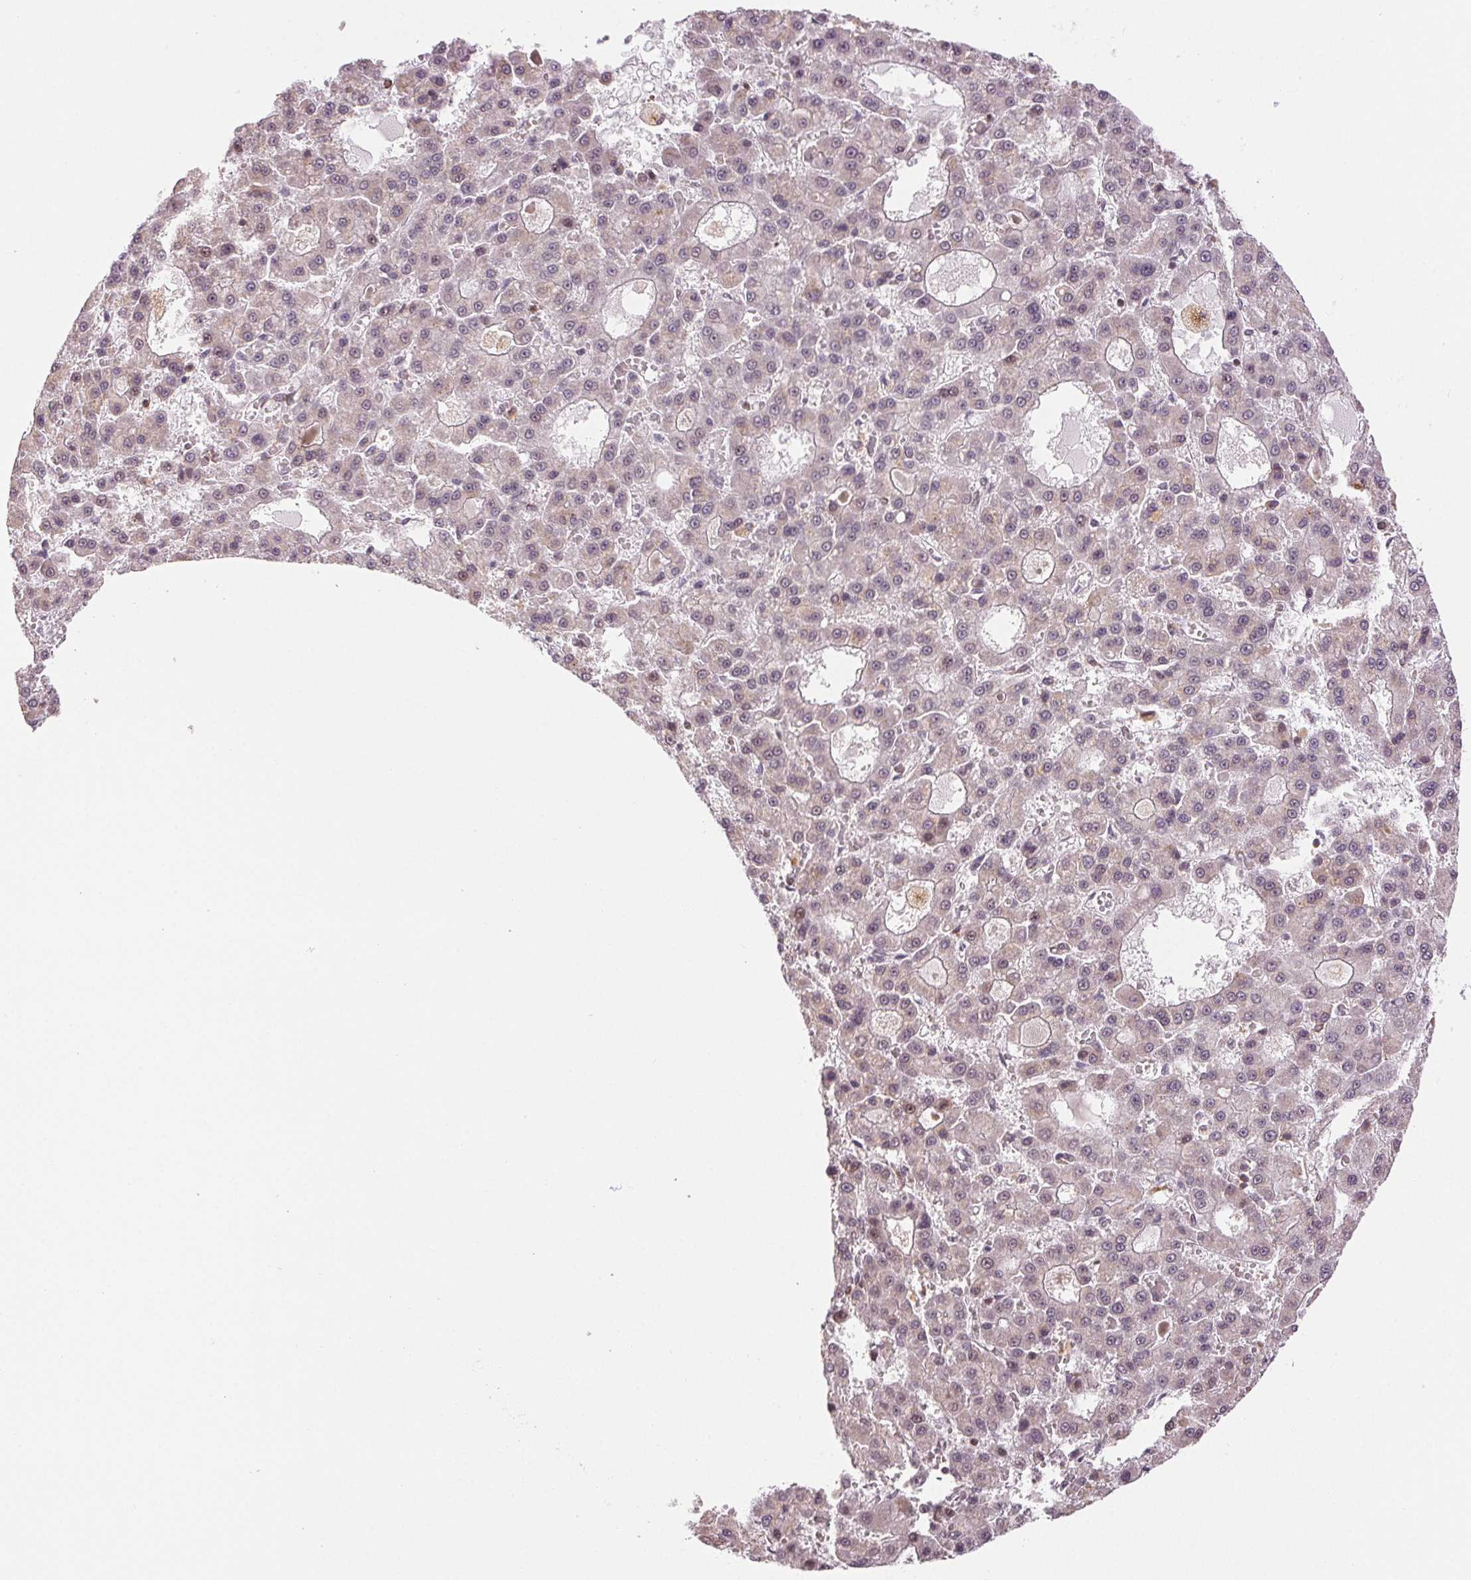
{"staining": {"intensity": "weak", "quantity": "25%-75%", "location": "nuclear"}, "tissue": "liver cancer", "cell_type": "Tumor cells", "image_type": "cancer", "snomed": [{"axis": "morphology", "description": "Carcinoma, Hepatocellular, NOS"}, {"axis": "topography", "description": "Liver"}], "caption": "A high-resolution photomicrograph shows immunohistochemistry (IHC) staining of liver hepatocellular carcinoma, which reveals weak nuclear expression in approximately 25%-75% of tumor cells.", "gene": "GRHL3", "patient": {"sex": "male", "age": 70}}